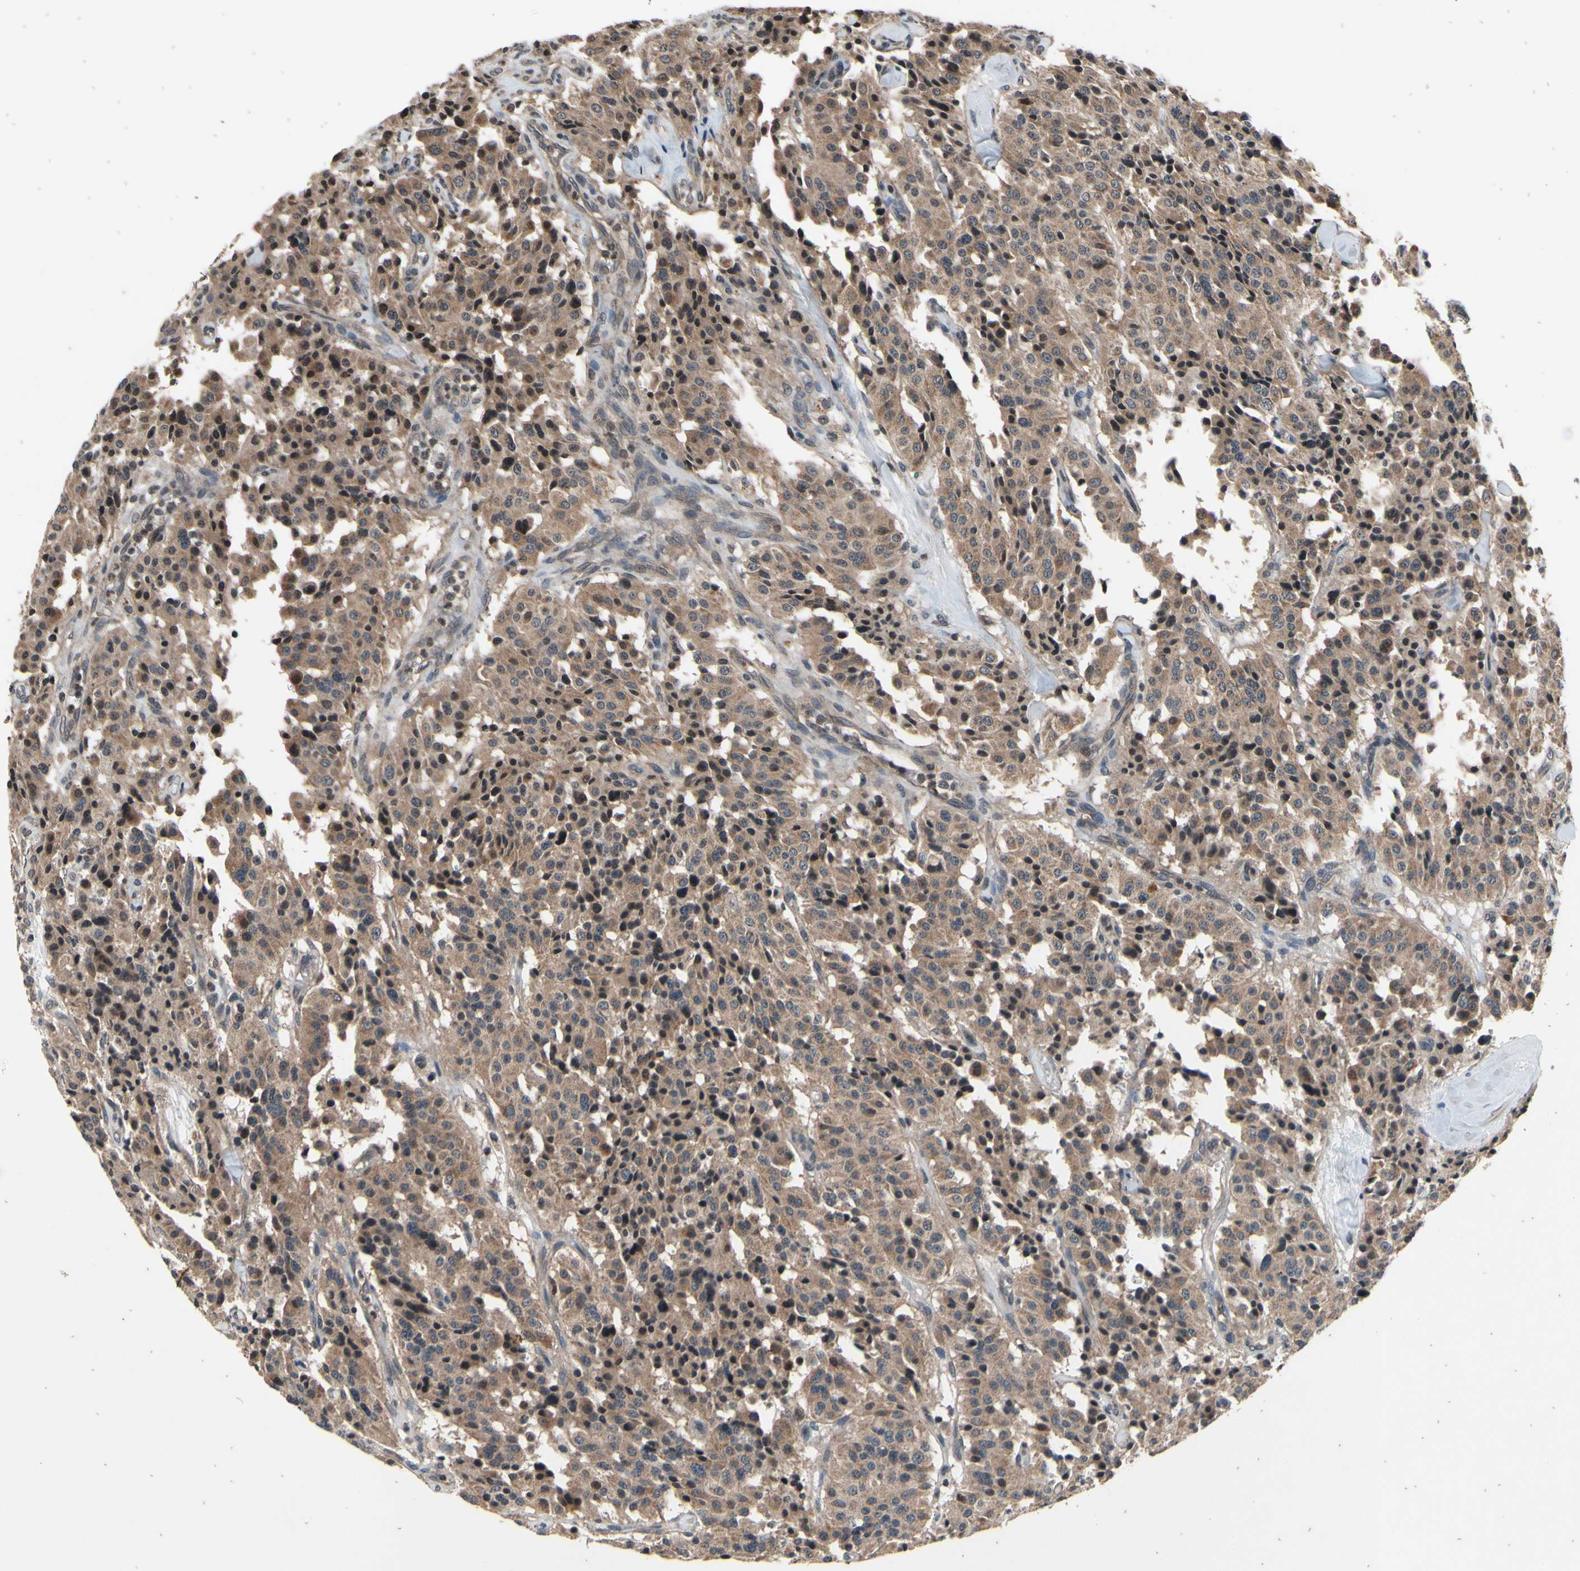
{"staining": {"intensity": "moderate", "quantity": ">75%", "location": "cytoplasmic/membranous,nuclear"}, "tissue": "carcinoid", "cell_type": "Tumor cells", "image_type": "cancer", "snomed": [{"axis": "morphology", "description": "Carcinoid, malignant, NOS"}, {"axis": "topography", "description": "Lung"}], "caption": "Immunohistochemistry image of neoplastic tissue: human carcinoid (malignant) stained using IHC shows medium levels of moderate protein expression localized specifically in the cytoplasmic/membranous and nuclear of tumor cells, appearing as a cytoplasmic/membranous and nuclear brown color.", "gene": "MBTPS2", "patient": {"sex": "male", "age": 30}}